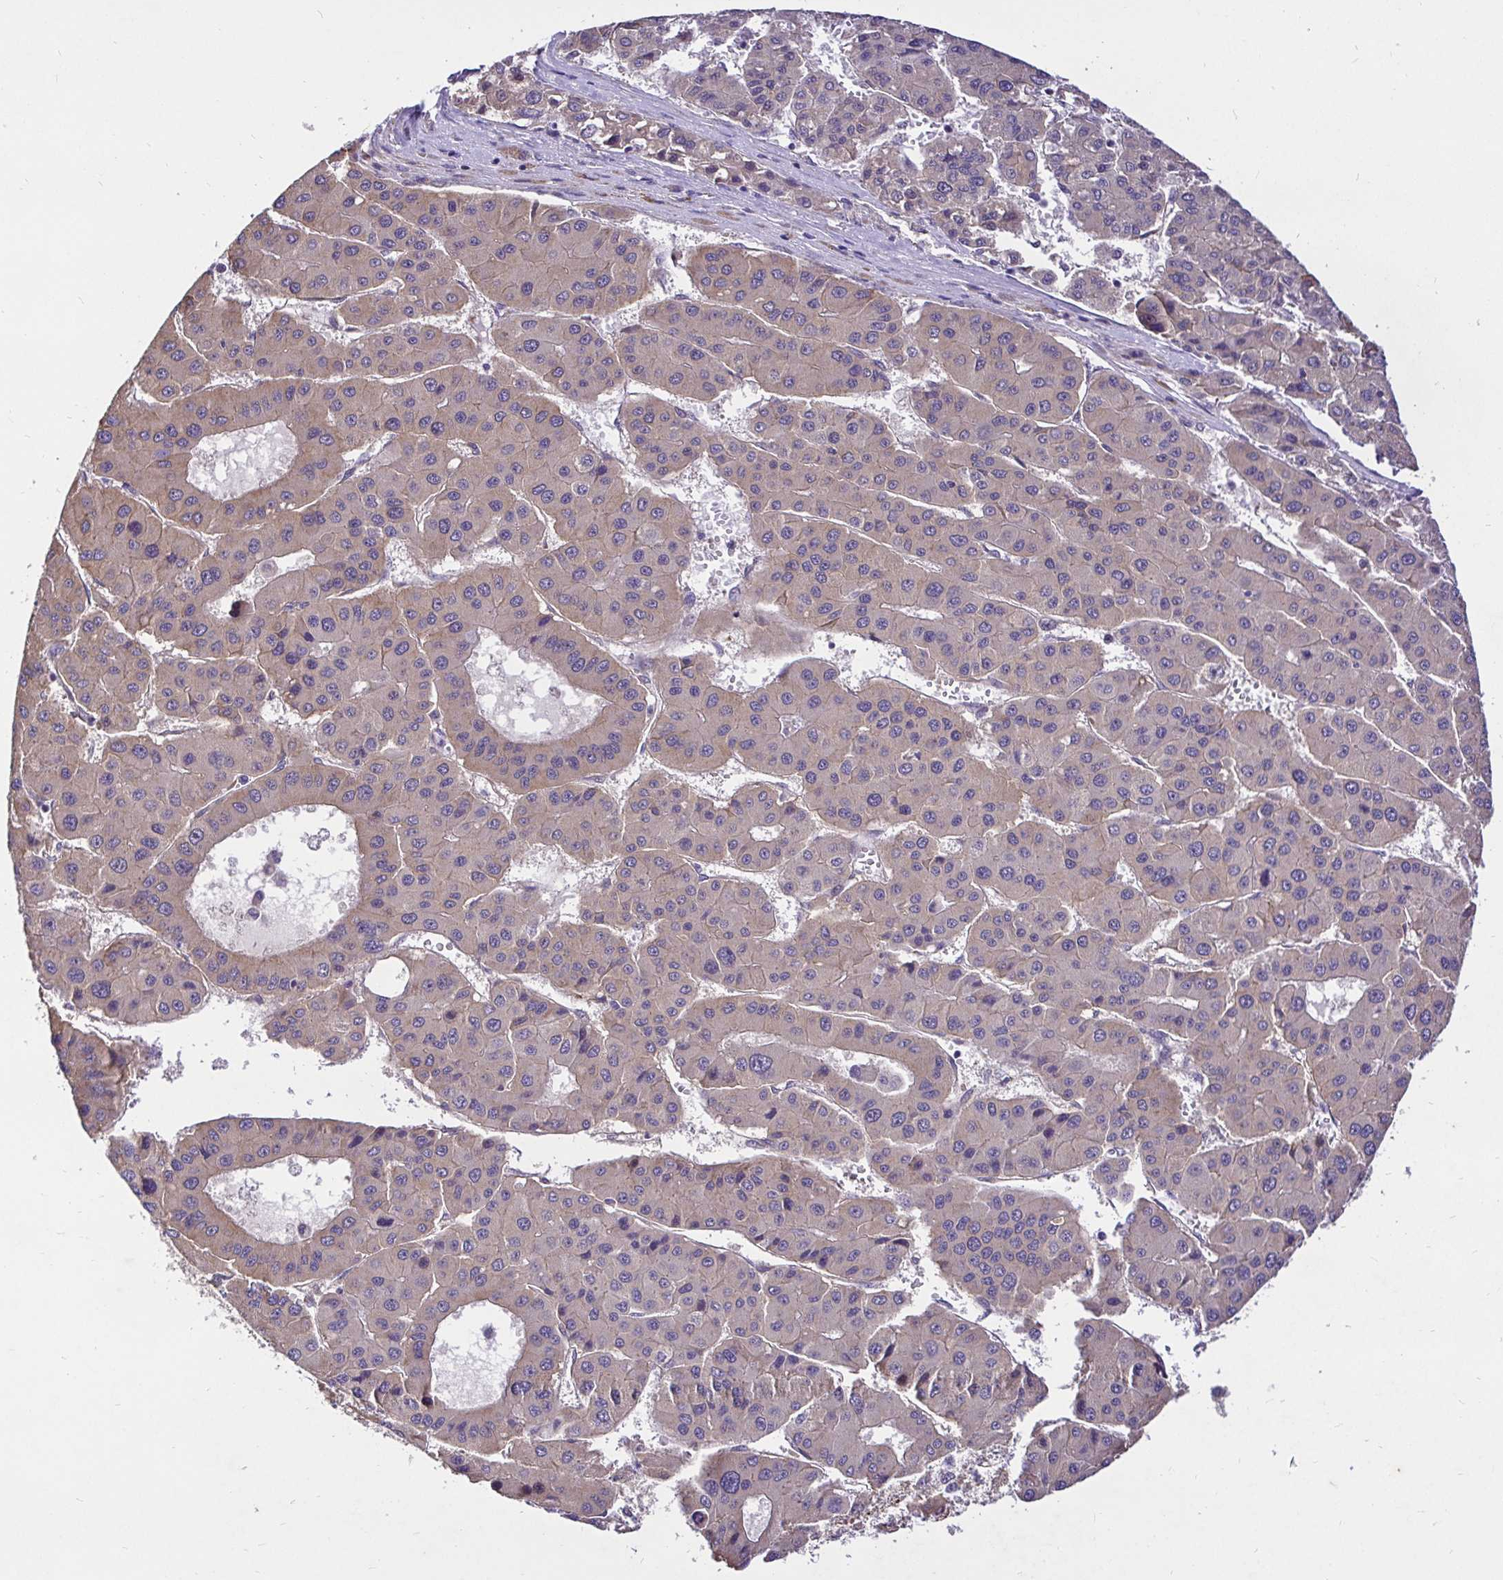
{"staining": {"intensity": "weak", "quantity": "25%-75%", "location": "cytoplasmic/membranous"}, "tissue": "liver cancer", "cell_type": "Tumor cells", "image_type": "cancer", "snomed": [{"axis": "morphology", "description": "Carcinoma, Hepatocellular, NOS"}, {"axis": "topography", "description": "Liver"}], "caption": "Brown immunohistochemical staining in human liver cancer reveals weak cytoplasmic/membranous expression in approximately 25%-75% of tumor cells.", "gene": "CCDC122", "patient": {"sex": "male", "age": 73}}